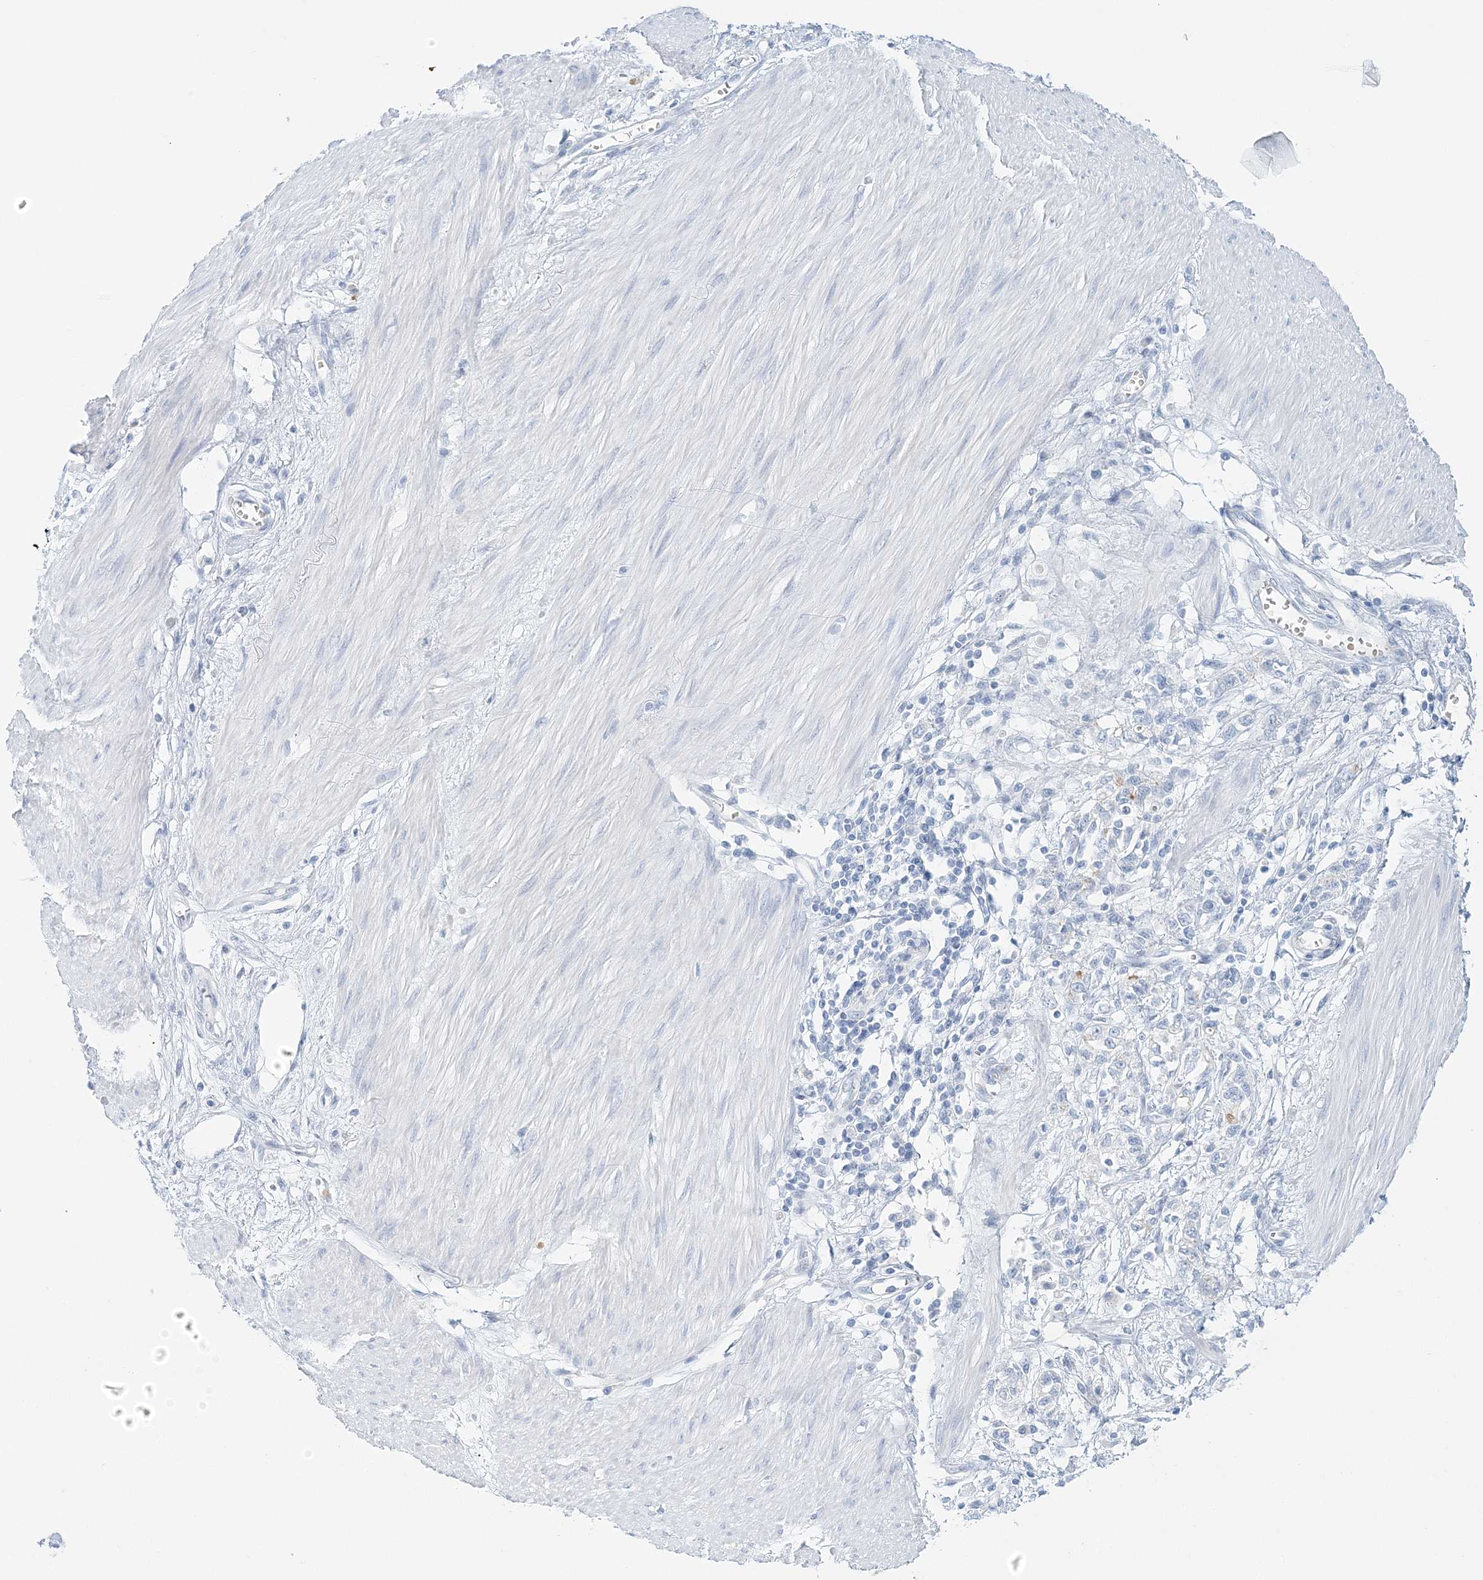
{"staining": {"intensity": "negative", "quantity": "none", "location": "none"}, "tissue": "stomach cancer", "cell_type": "Tumor cells", "image_type": "cancer", "snomed": [{"axis": "morphology", "description": "Adenocarcinoma, NOS"}, {"axis": "topography", "description": "Stomach"}], "caption": "Histopathology image shows no protein positivity in tumor cells of stomach cancer (adenocarcinoma) tissue. The staining is performed using DAB brown chromogen with nuclei counter-stained in using hematoxylin.", "gene": "VILL", "patient": {"sex": "female", "age": 76}}